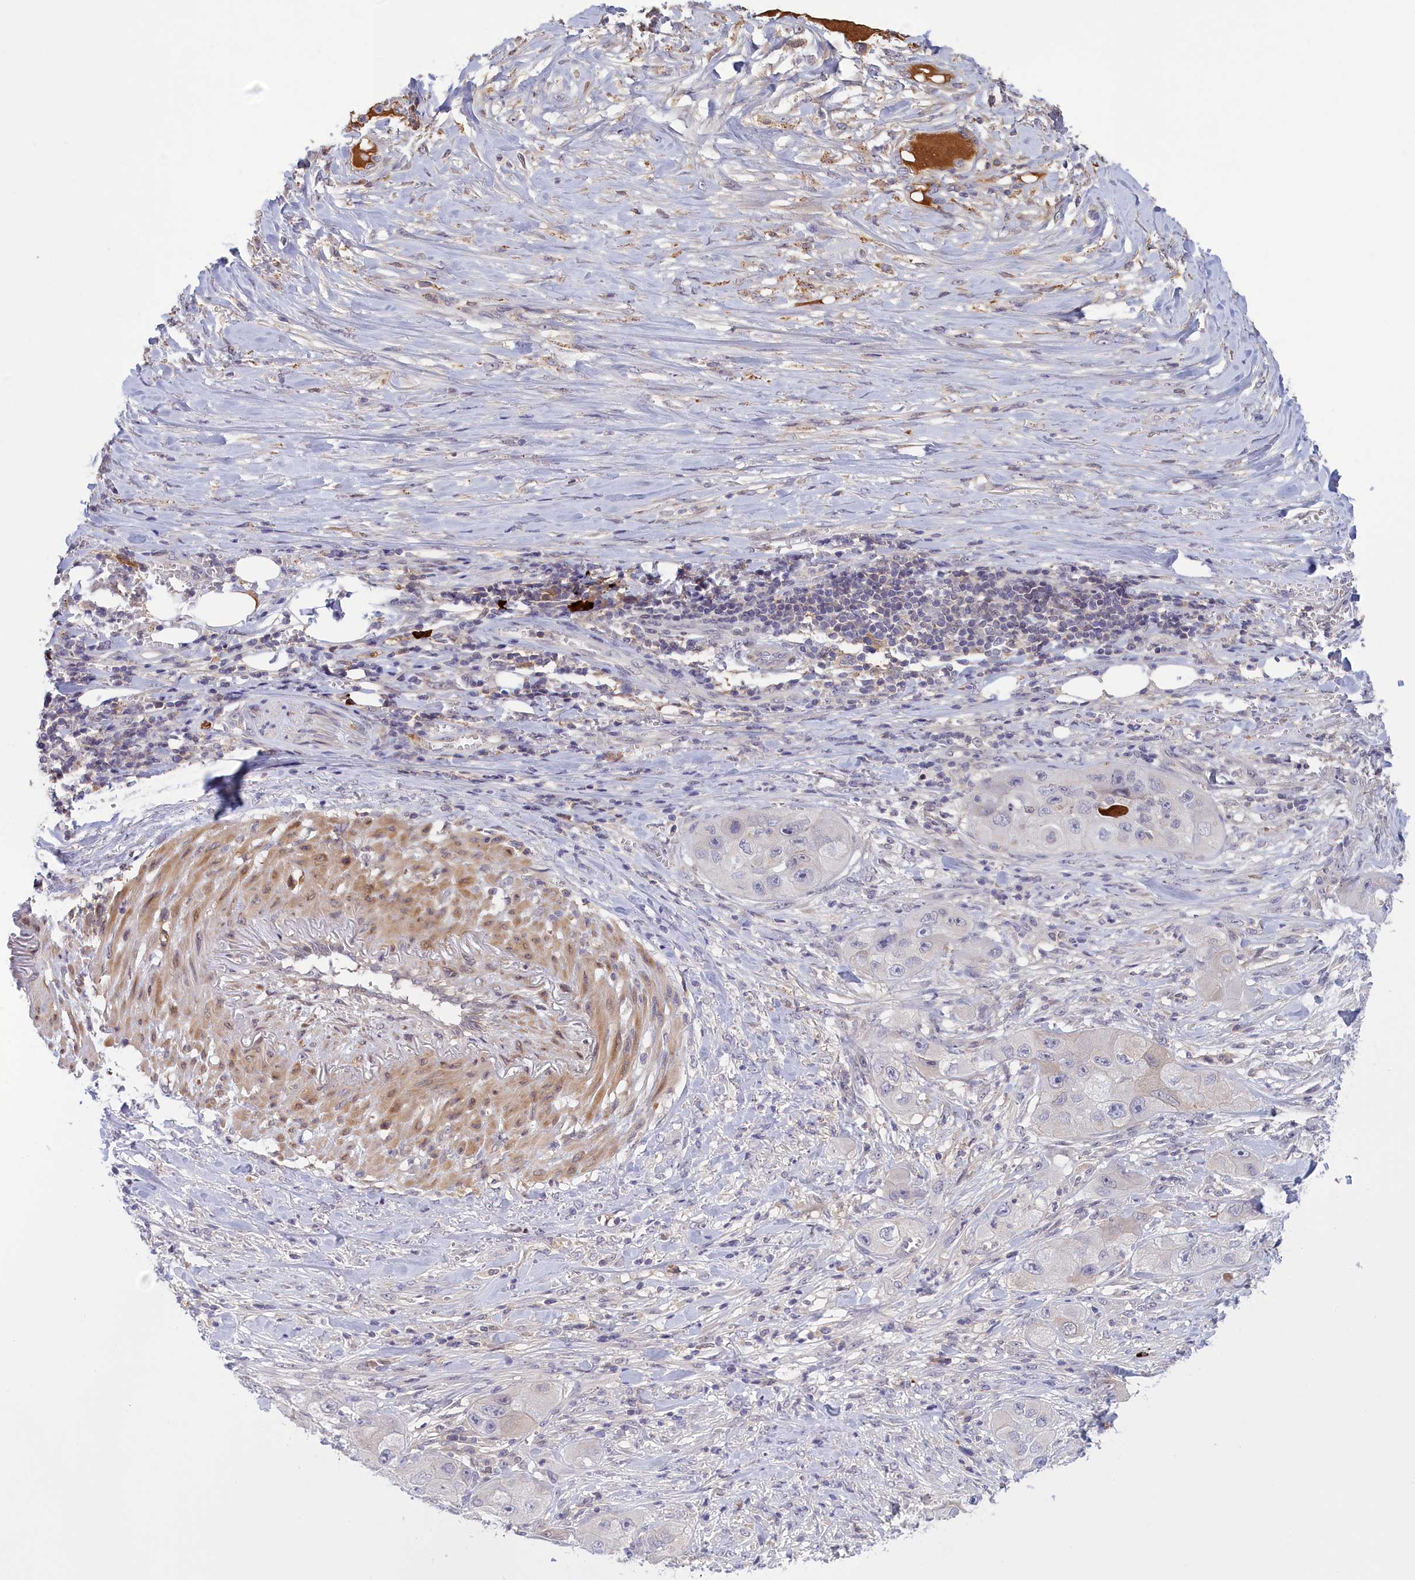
{"staining": {"intensity": "negative", "quantity": "none", "location": "none"}, "tissue": "skin cancer", "cell_type": "Tumor cells", "image_type": "cancer", "snomed": [{"axis": "morphology", "description": "Squamous cell carcinoma, NOS"}, {"axis": "topography", "description": "Skin"}, {"axis": "topography", "description": "Subcutis"}], "caption": "The histopathology image exhibits no significant staining in tumor cells of skin cancer (squamous cell carcinoma). (DAB IHC visualized using brightfield microscopy, high magnification).", "gene": "RRAD", "patient": {"sex": "male", "age": 73}}